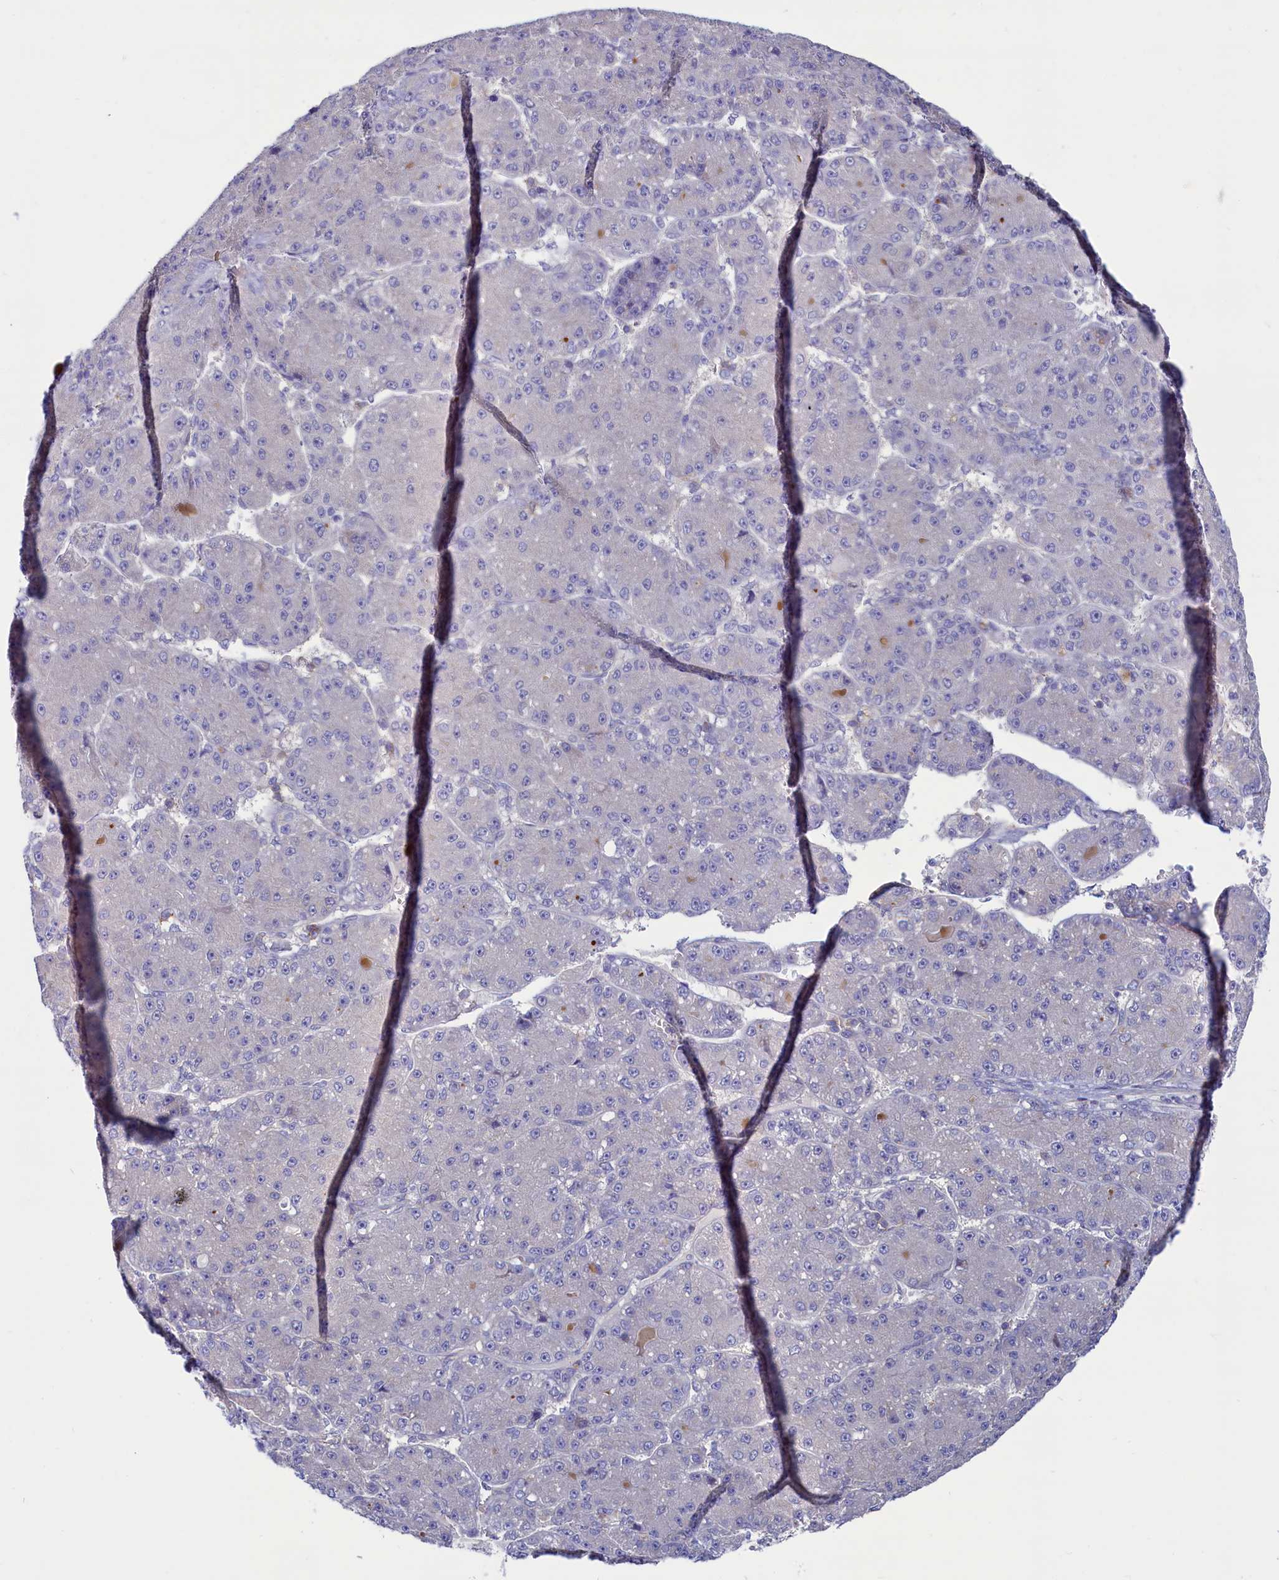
{"staining": {"intensity": "negative", "quantity": "none", "location": "none"}, "tissue": "liver cancer", "cell_type": "Tumor cells", "image_type": "cancer", "snomed": [{"axis": "morphology", "description": "Carcinoma, Hepatocellular, NOS"}, {"axis": "topography", "description": "Liver"}], "caption": "Immunohistochemistry of human hepatocellular carcinoma (liver) exhibits no expression in tumor cells.", "gene": "ASTE1", "patient": {"sex": "male", "age": 67}}